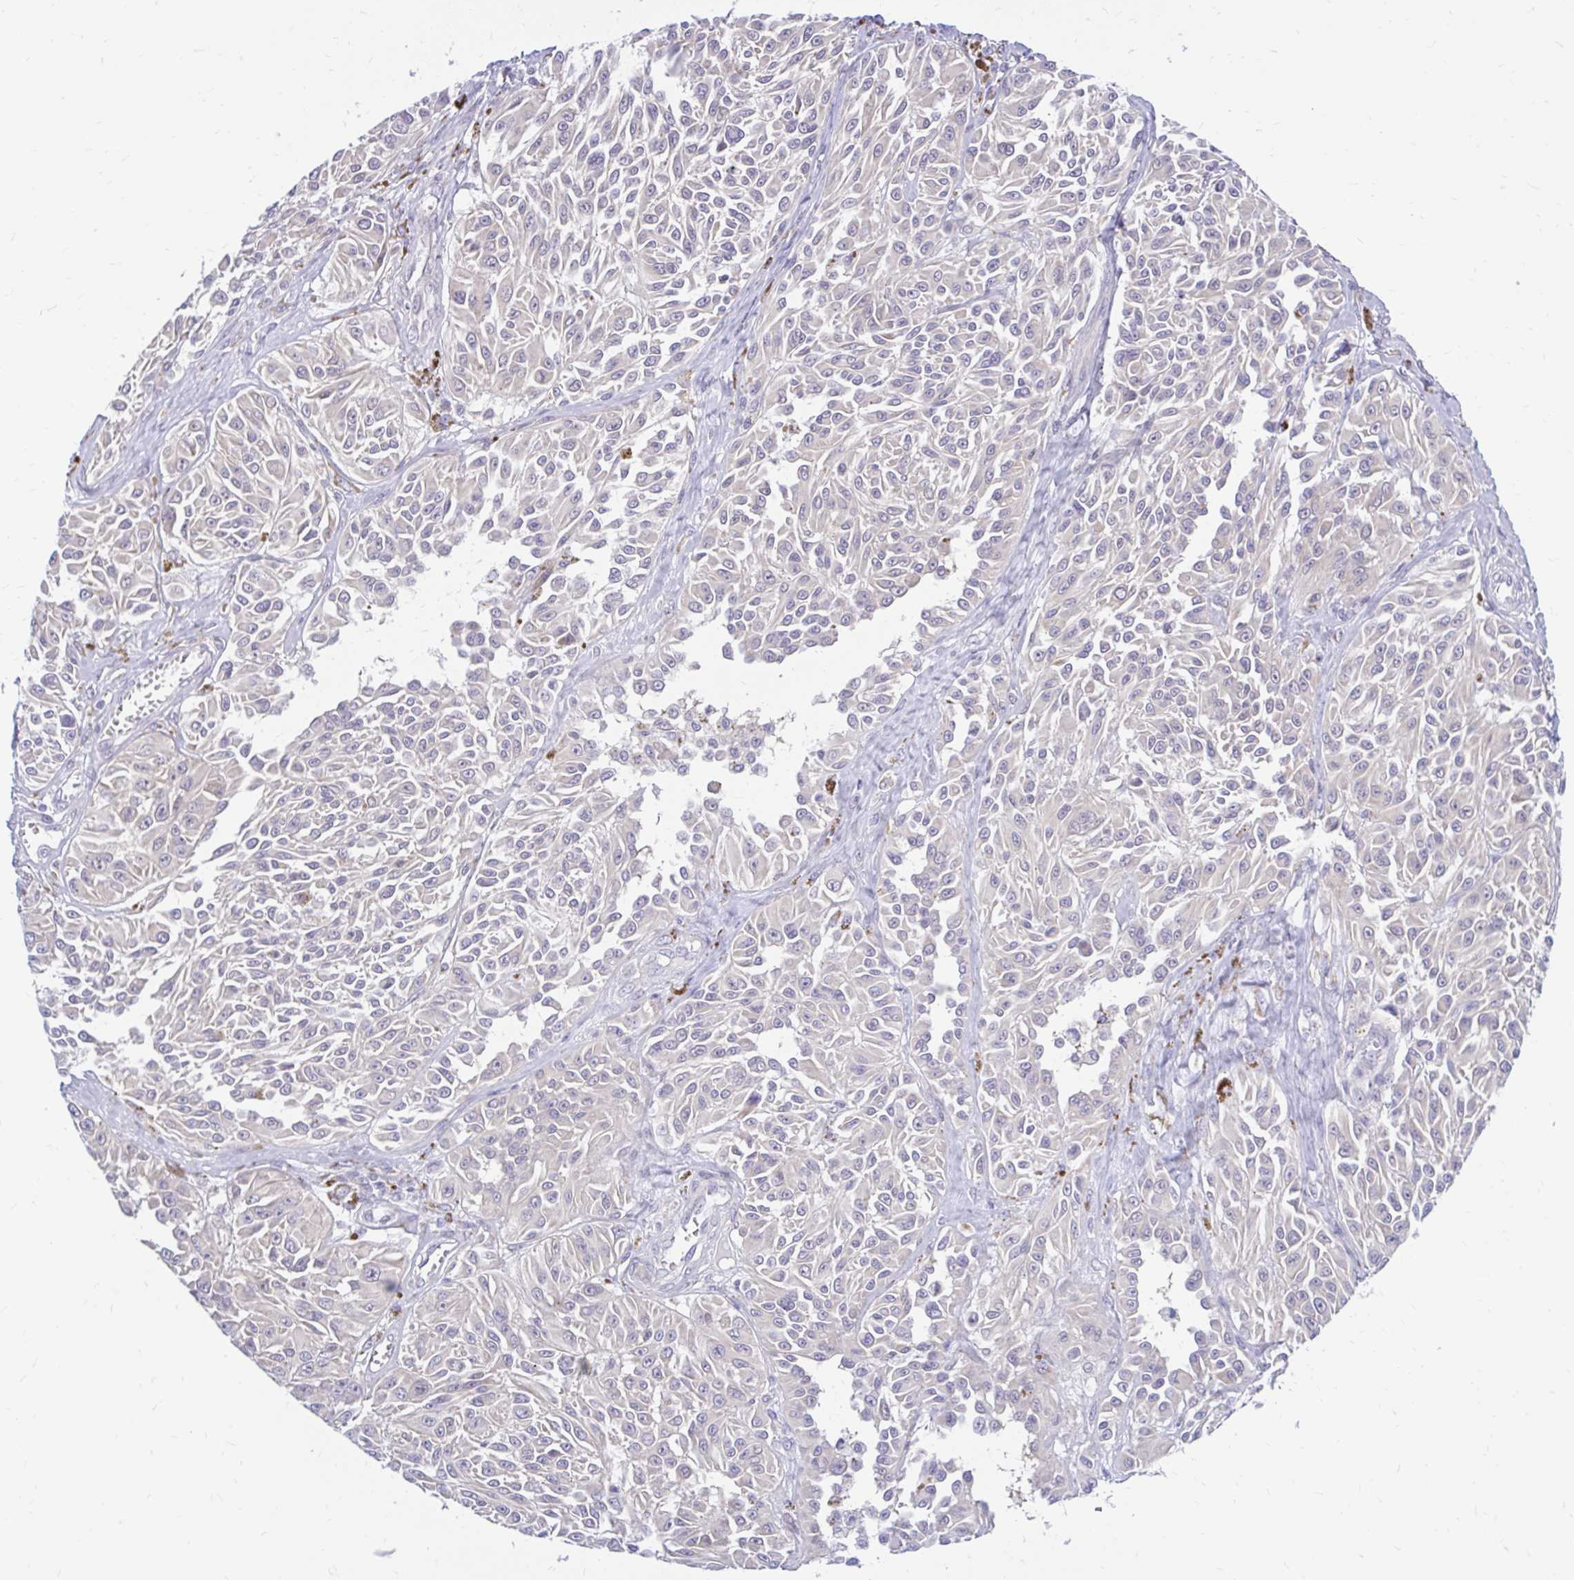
{"staining": {"intensity": "negative", "quantity": "none", "location": "none"}, "tissue": "melanoma", "cell_type": "Tumor cells", "image_type": "cancer", "snomed": [{"axis": "morphology", "description": "Malignant melanoma, NOS"}, {"axis": "topography", "description": "Skin"}], "caption": "Immunohistochemistry photomicrograph of human malignant melanoma stained for a protein (brown), which shows no expression in tumor cells.", "gene": "MAP1LC3A", "patient": {"sex": "male", "age": 94}}